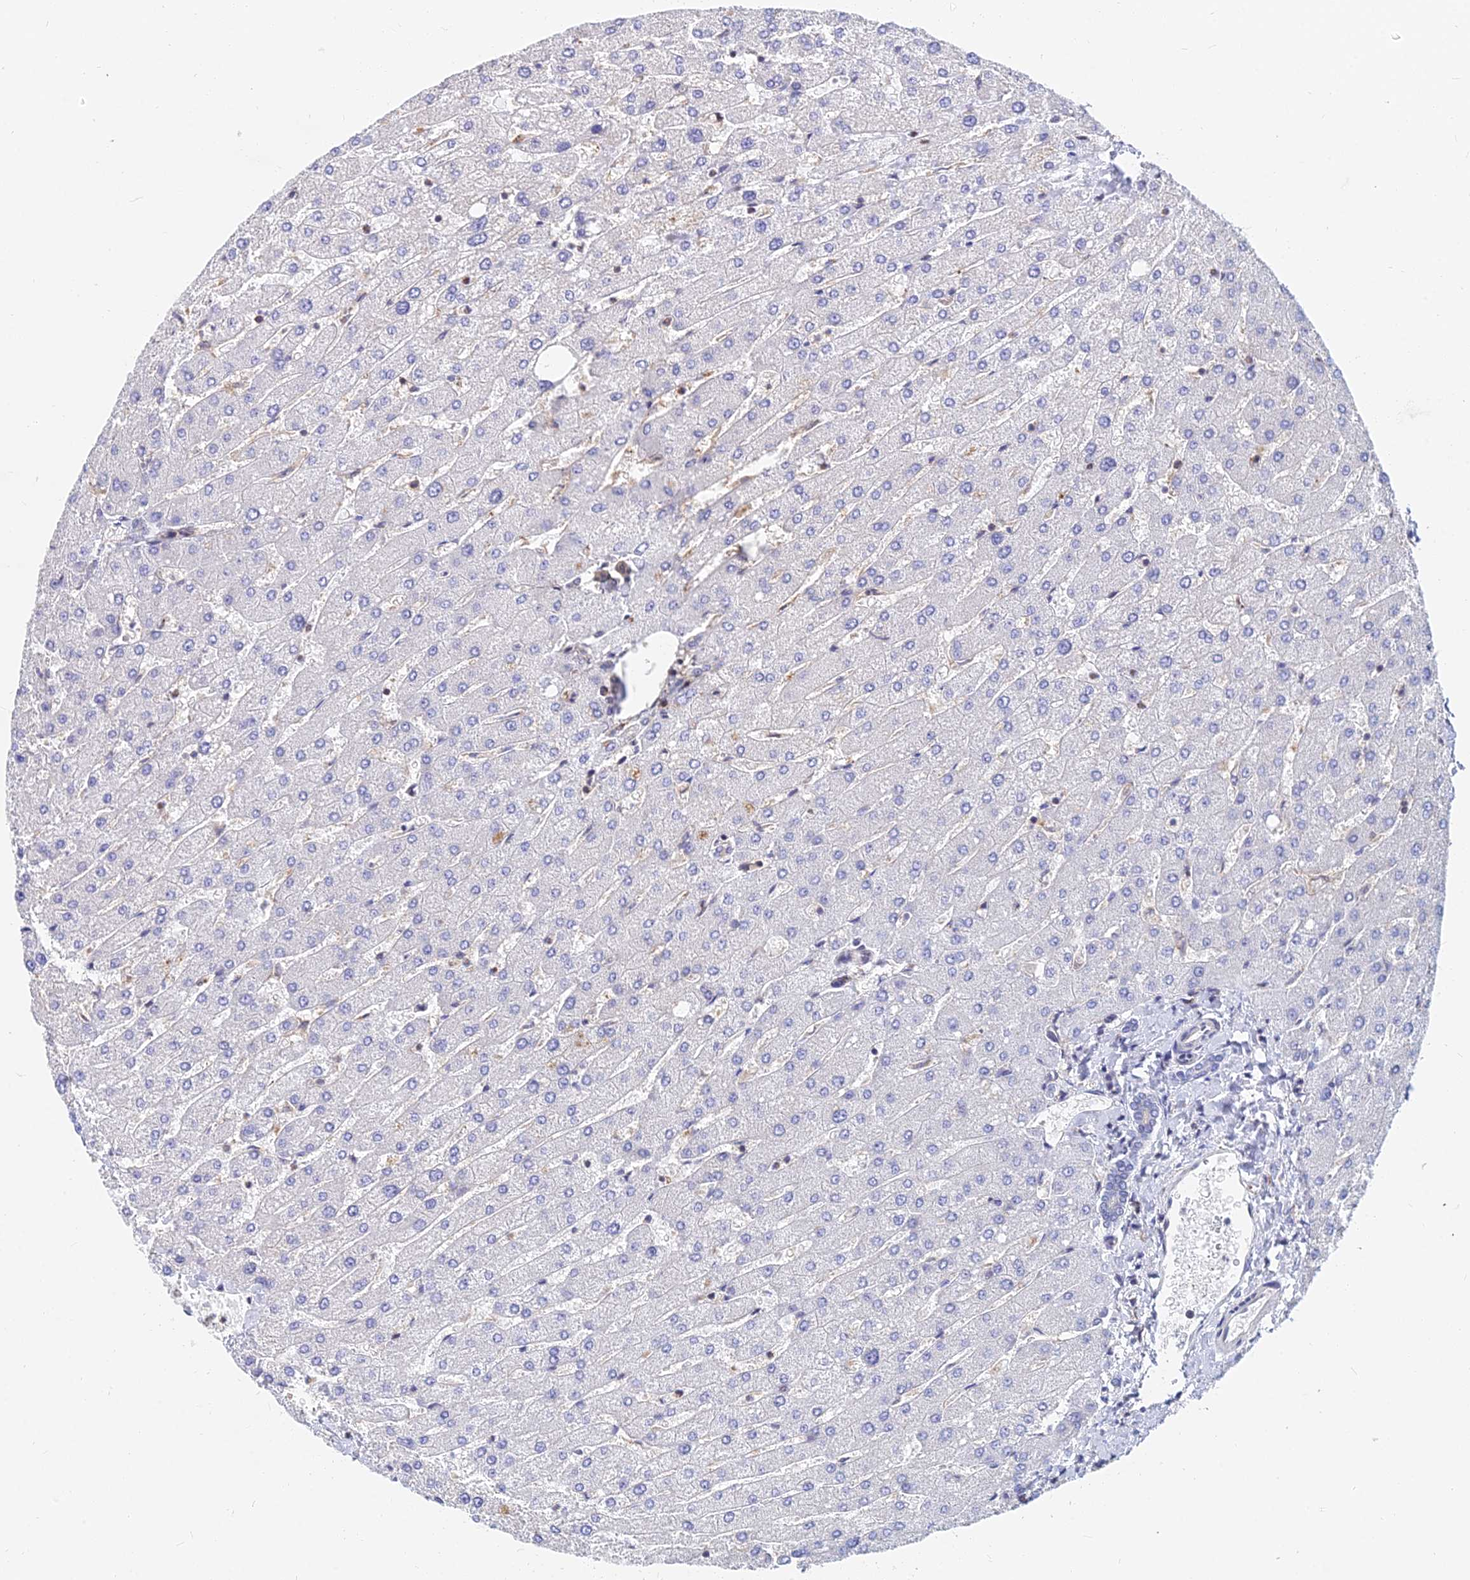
{"staining": {"intensity": "negative", "quantity": "none", "location": "none"}, "tissue": "liver", "cell_type": "Cholangiocytes", "image_type": "normal", "snomed": [{"axis": "morphology", "description": "Normal tissue, NOS"}, {"axis": "topography", "description": "Liver"}], "caption": "An immunohistochemistry photomicrograph of normal liver is shown. There is no staining in cholangiocytes of liver.", "gene": "B3GALT4", "patient": {"sex": "male", "age": 55}}